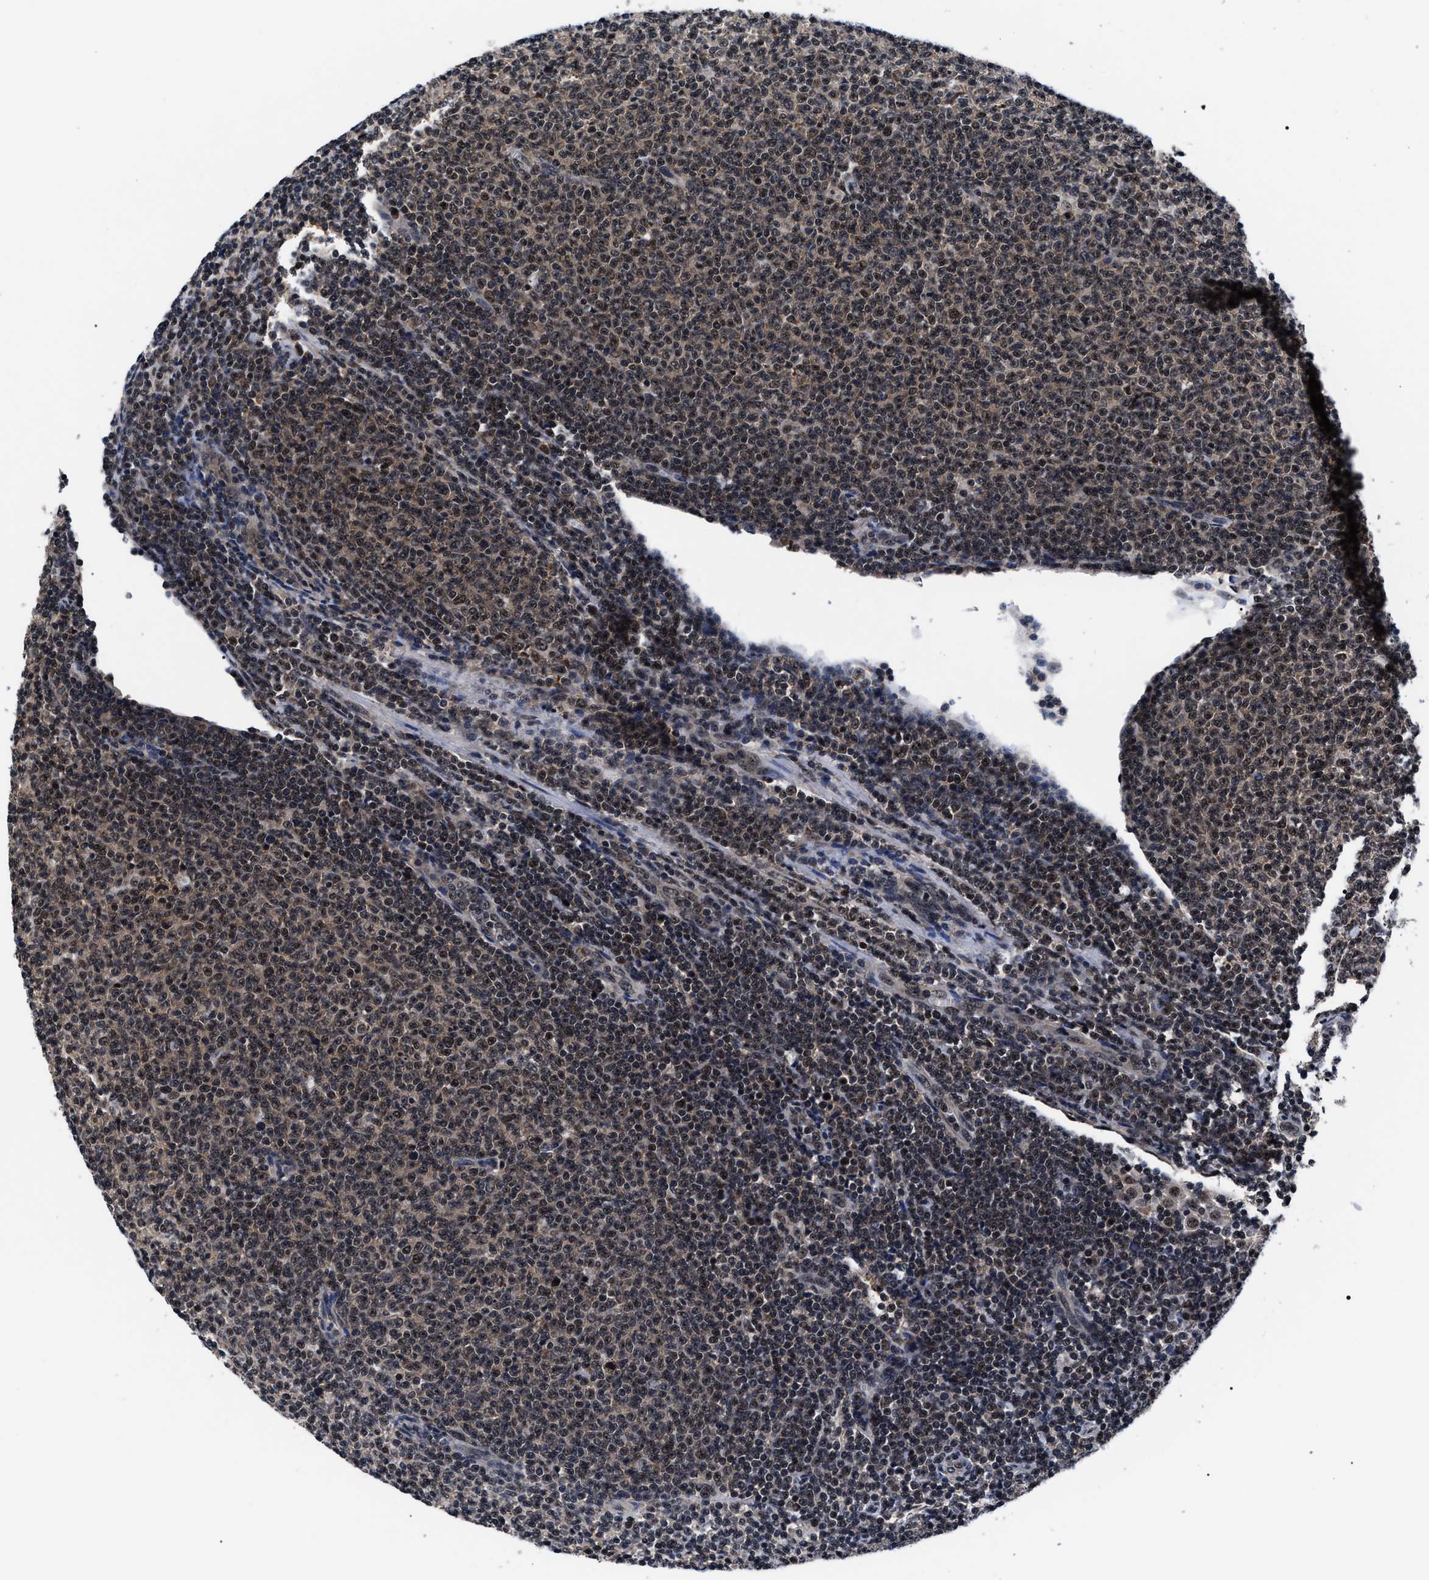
{"staining": {"intensity": "weak", "quantity": ">75%", "location": "cytoplasmic/membranous,nuclear"}, "tissue": "lymphoma", "cell_type": "Tumor cells", "image_type": "cancer", "snomed": [{"axis": "morphology", "description": "Malignant lymphoma, non-Hodgkin's type, Low grade"}, {"axis": "topography", "description": "Lymph node"}], "caption": "High-magnification brightfield microscopy of lymphoma stained with DAB (3,3'-diaminobenzidine) (brown) and counterstained with hematoxylin (blue). tumor cells exhibit weak cytoplasmic/membranous and nuclear expression is present in about>75% of cells.", "gene": "CSNK2A1", "patient": {"sex": "male", "age": 66}}